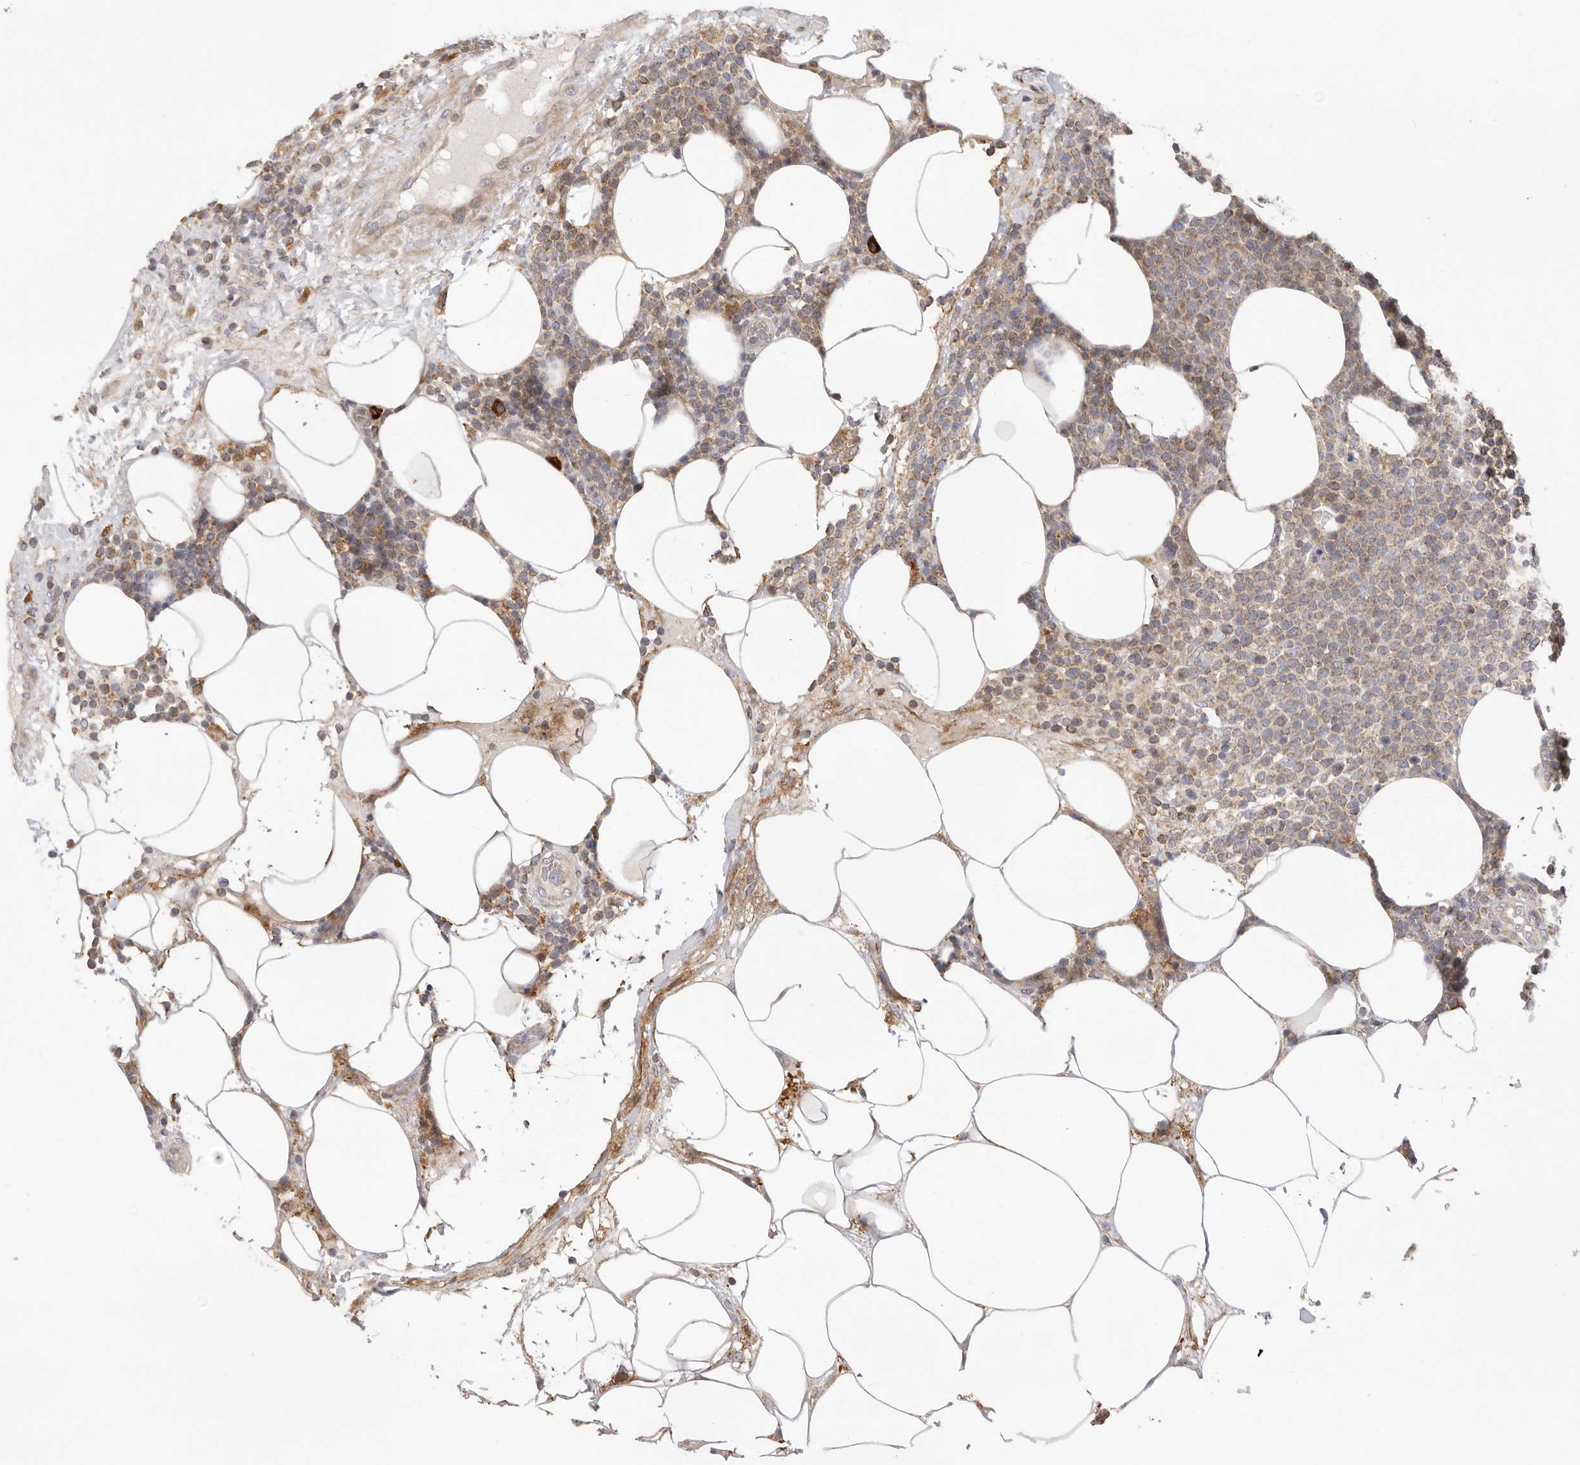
{"staining": {"intensity": "weak", "quantity": ">75%", "location": "cytoplasmic/membranous"}, "tissue": "lymphoma", "cell_type": "Tumor cells", "image_type": "cancer", "snomed": [{"axis": "morphology", "description": "Malignant lymphoma, non-Hodgkin's type, High grade"}, {"axis": "topography", "description": "Lymph node"}], "caption": "Protein staining of lymphoma tissue shows weak cytoplasmic/membranous expression in approximately >75% of tumor cells.", "gene": "USH1C", "patient": {"sex": "male", "age": 61}}